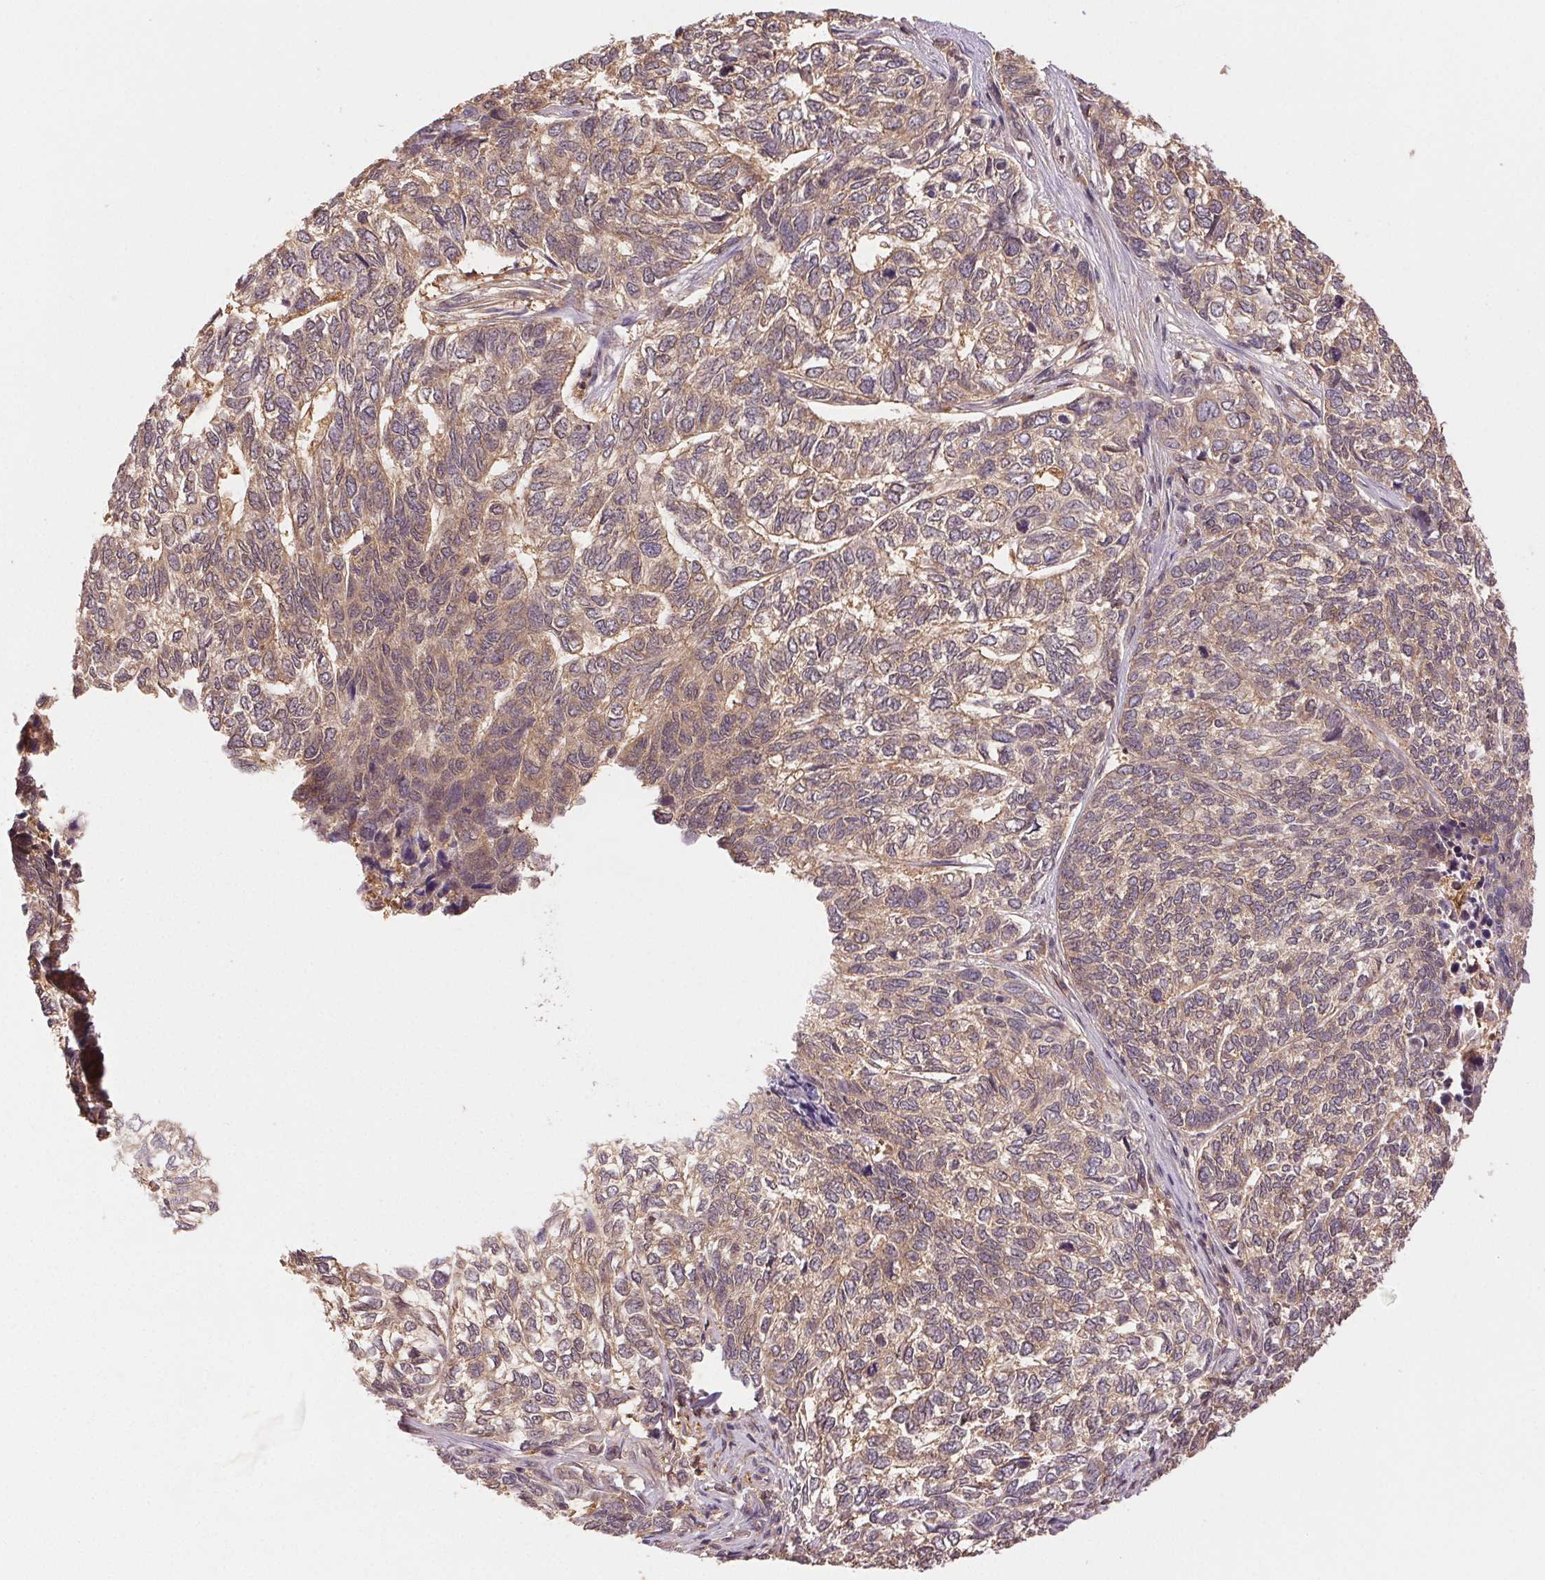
{"staining": {"intensity": "weak", "quantity": ">75%", "location": "cytoplasmic/membranous"}, "tissue": "skin cancer", "cell_type": "Tumor cells", "image_type": "cancer", "snomed": [{"axis": "morphology", "description": "Basal cell carcinoma"}, {"axis": "topography", "description": "Skin"}], "caption": "Immunohistochemistry photomicrograph of skin basal cell carcinoma stained for a protein (brown), which exhibits low levels of weak cytoplasmic/membranous positivity in approximately >75% of tumor cells.", "gene": "GDI2", "patient": {"sex": "female", "age": 65}}